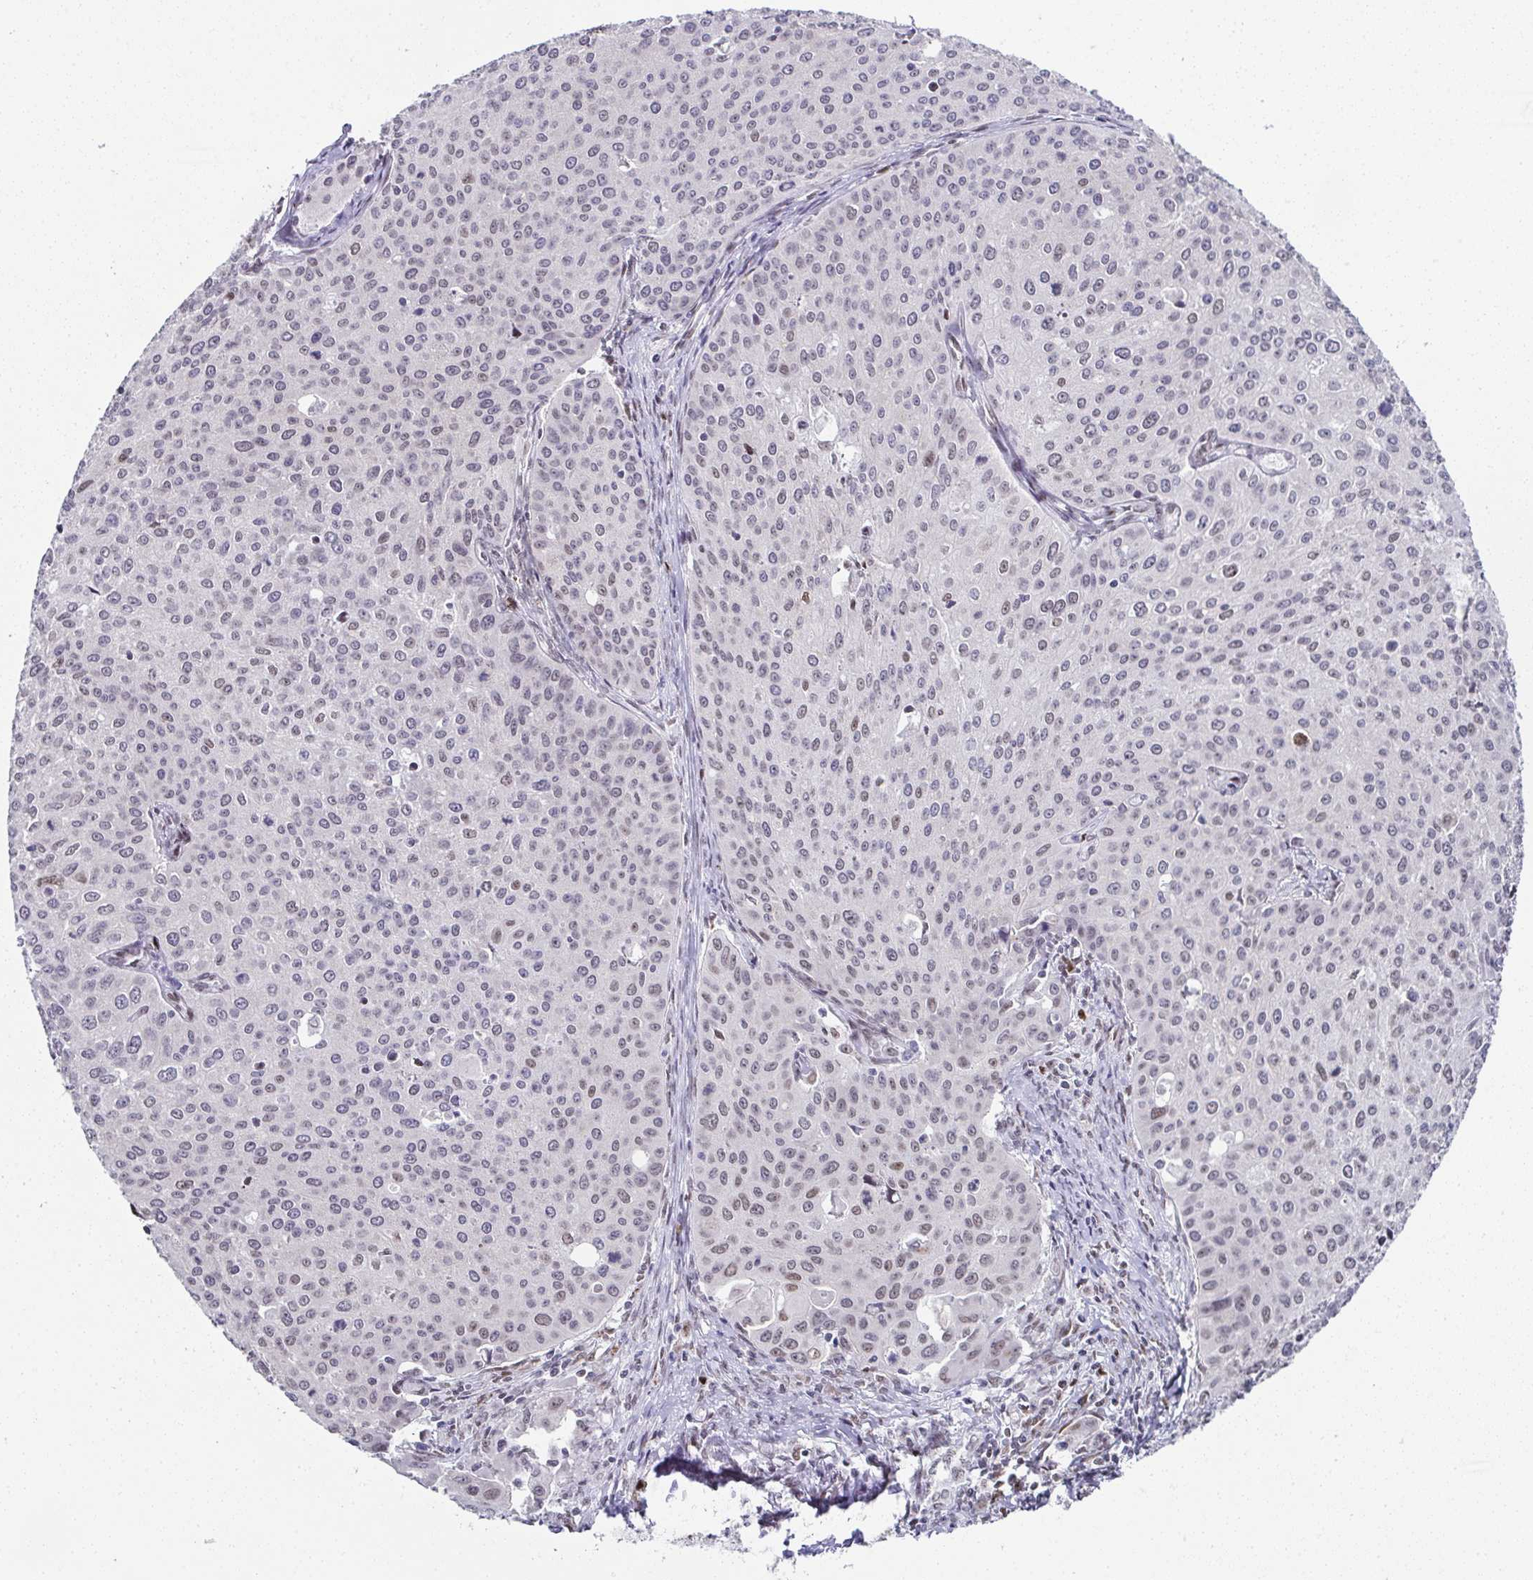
{"staining": {"intensity": "negative", "quantity": "none", "location": "none"}, "tissue": "cervical cancer", "cell_type": "Tumor cells", "image_type": "cancer", "snomed": [{"axis": "morphology", "description": "Squamous cell carcinoma, NOS"}, {"axis": "topography", "description": "Cervix"}], "caption": "A histopathology image of cervical cancer (squamous cell carcinoma) stained for a protein shows no brown staining in tumor cells.", "gene": "RB1", "patient": {"sex": "female", "age": 38}}